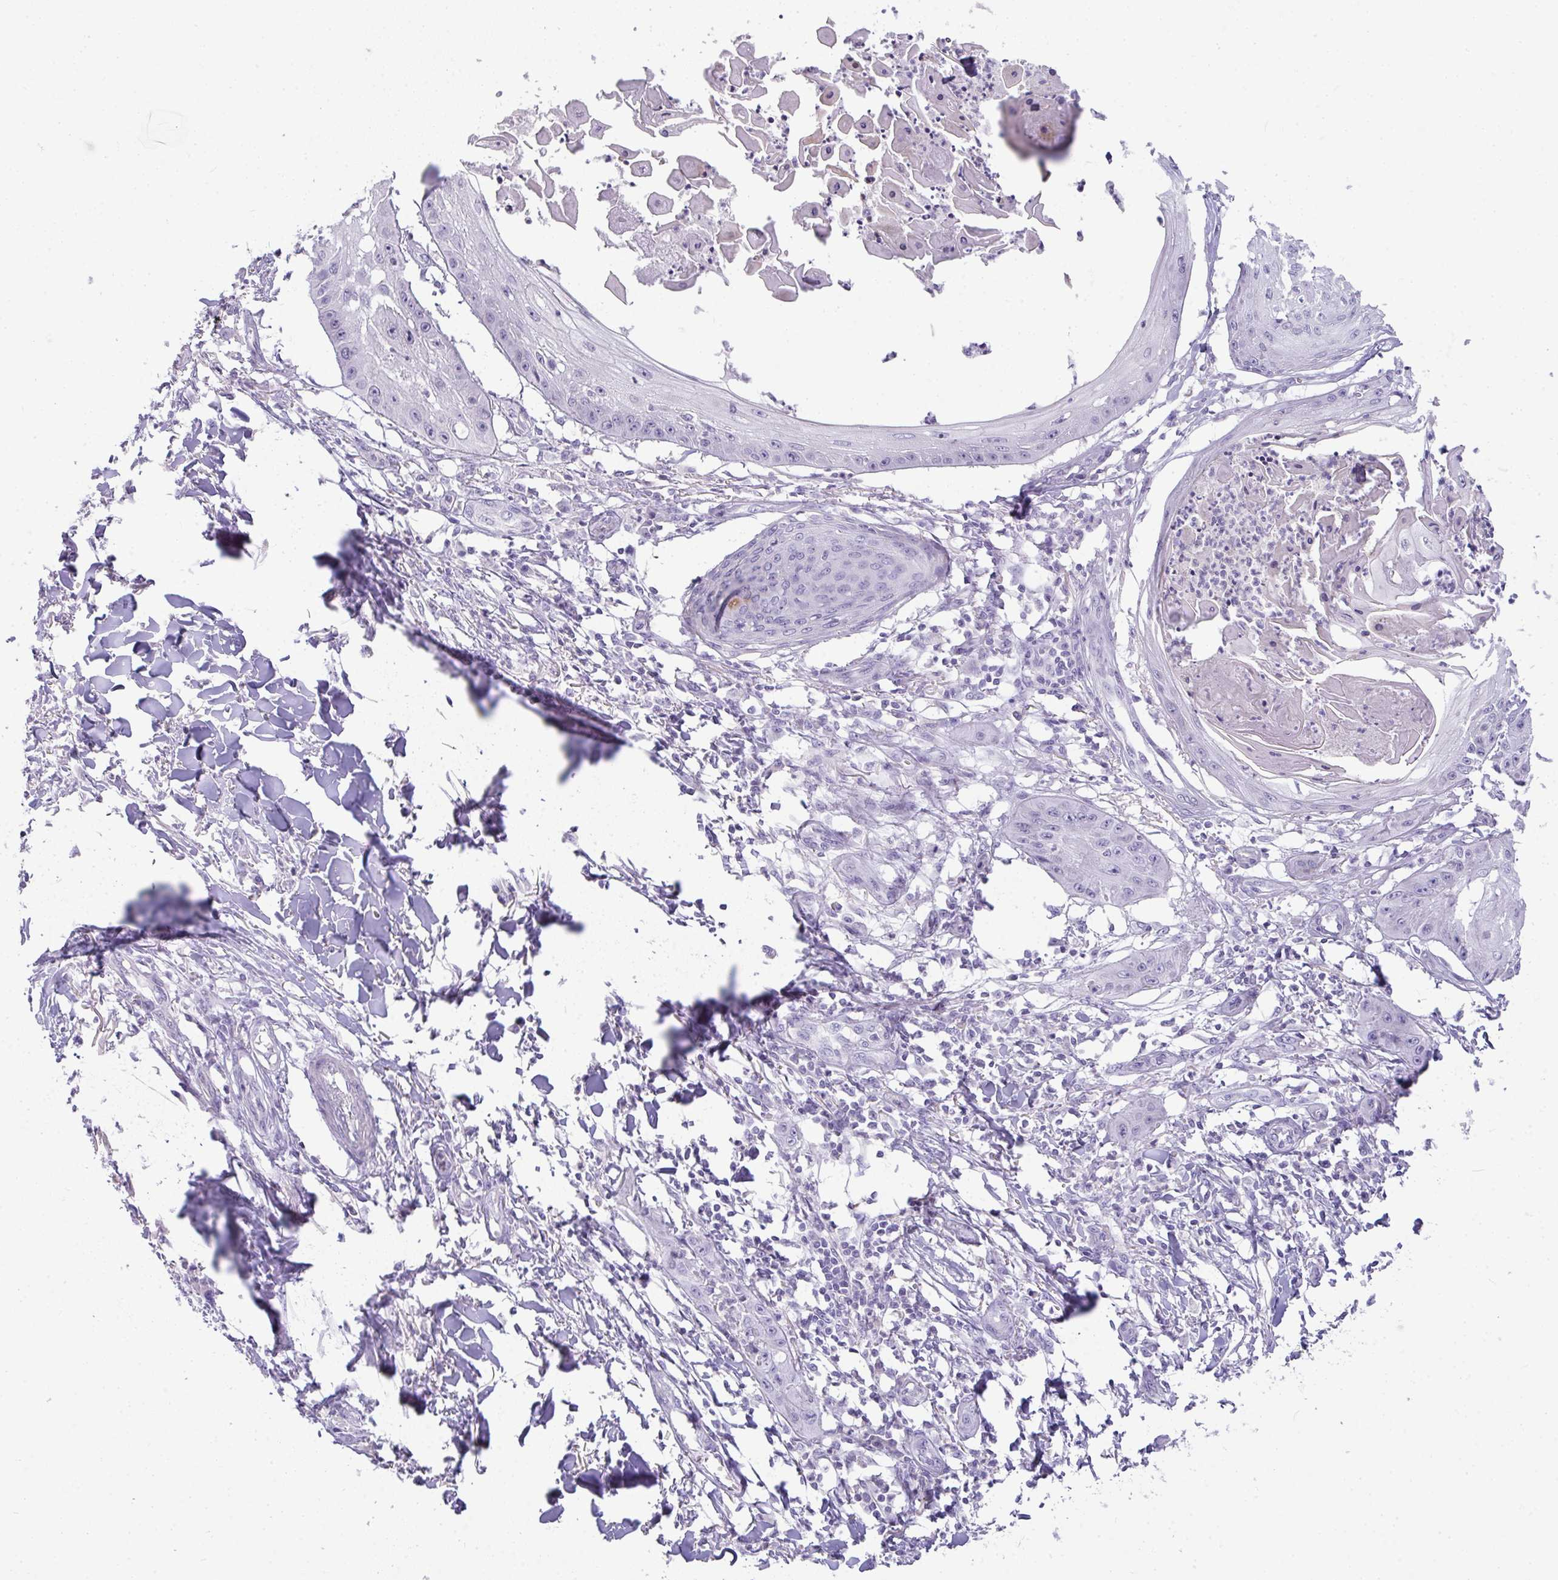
{"staining": {"intensity": "negative", "quantity": "none", "location": "none"}, "tissue": "skin cancer", "cell_type": "Tumor cells", "image_type": "cancer", "snomed": [{"axis": "morphology", "description": "Squamous cell carcinoma, NOS"}, {"axis": "topography", "description": "Skin"}], "caption": "Immunohistochemical staining of skin squamous cell carcinoma reveals no significant positivity in tumor cells.", "gene": "LIPE", "patient": {"sex": "male", "age": 70}}